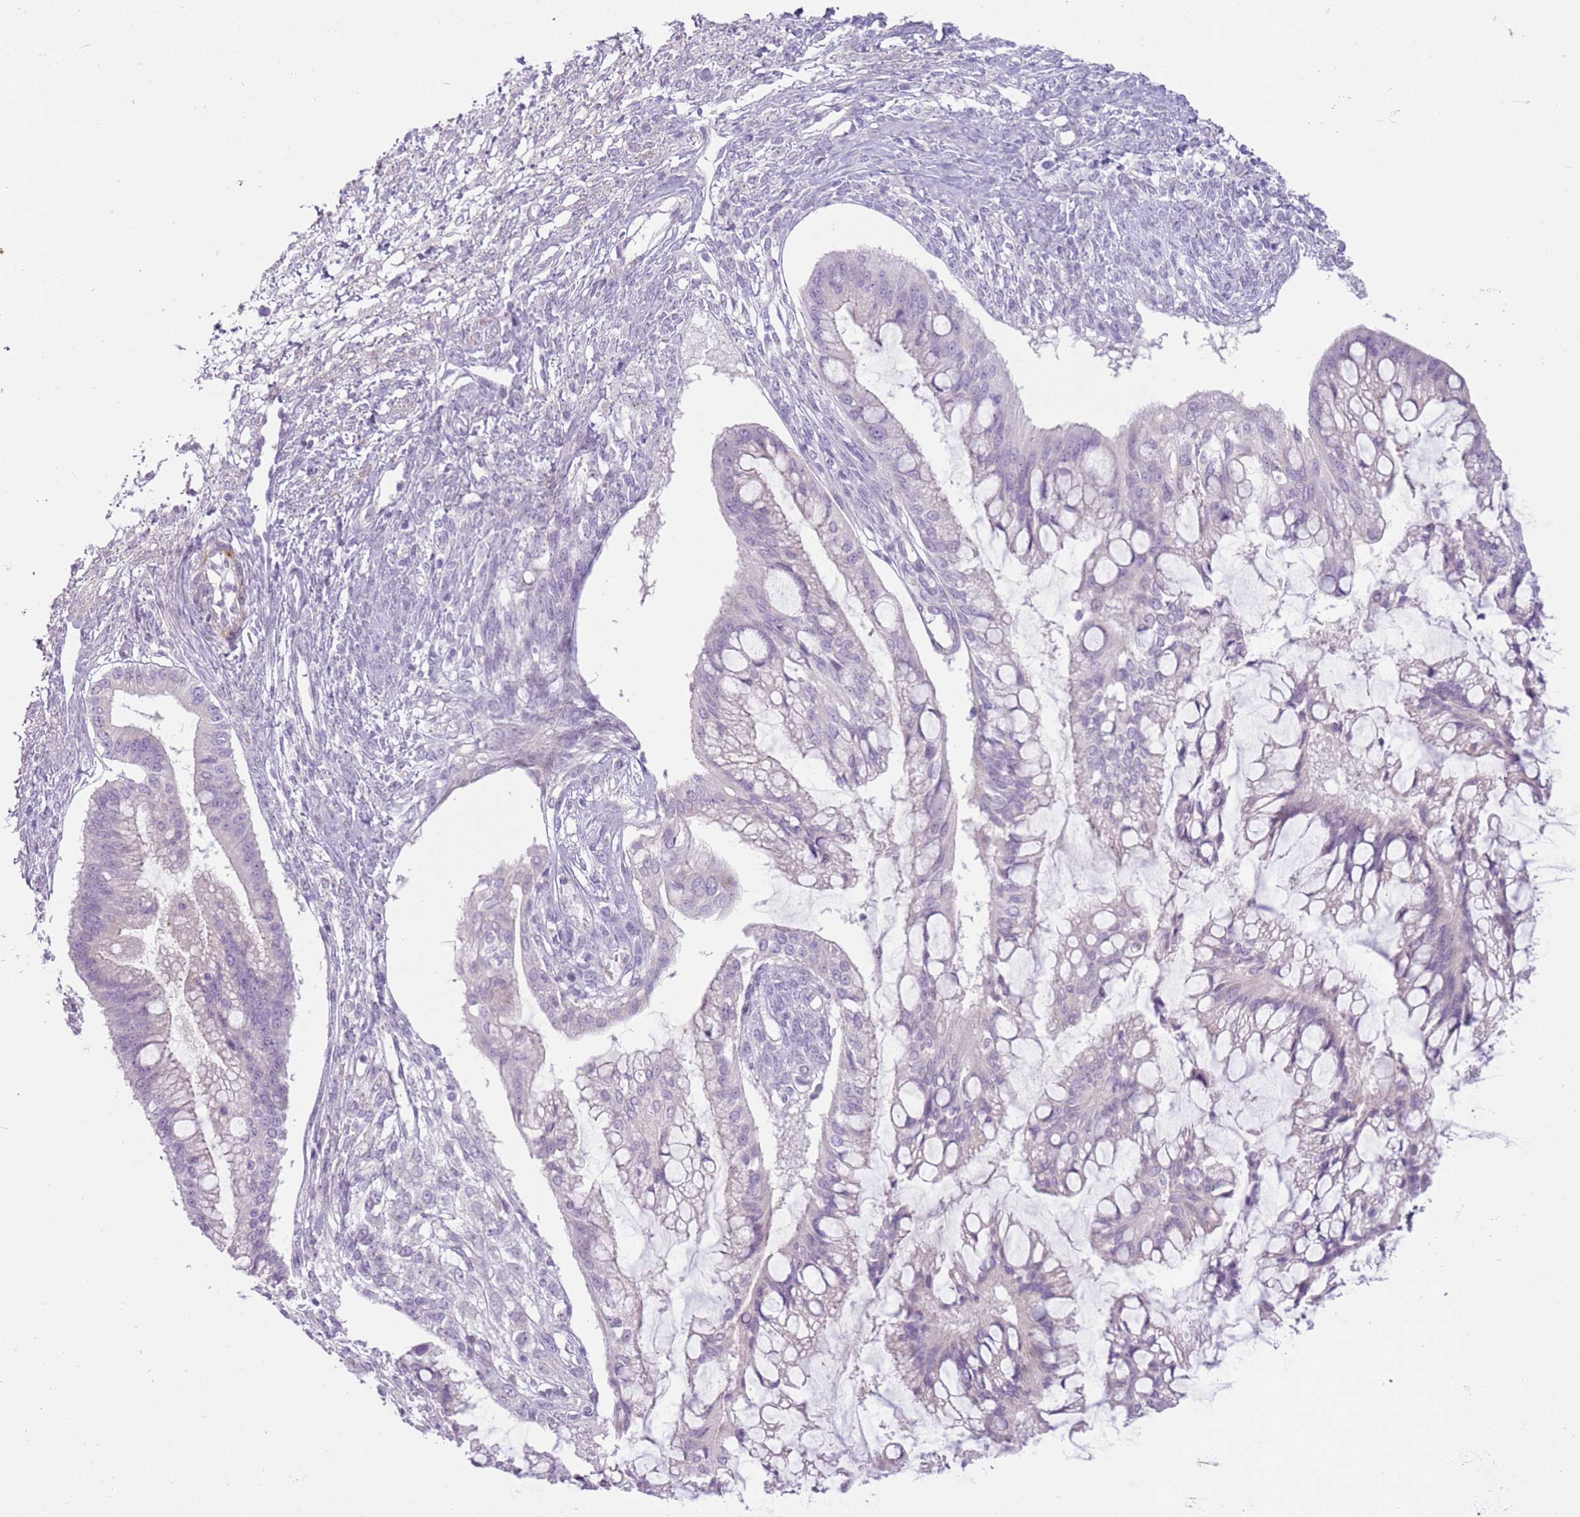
{"staining": {"intensity": "negative", "quantity": "none", "location": "none"}, "tissue": "ovarian cancer", "cell_type": "Tumor cells", "image_type": "cancer", "snomed": [{"axis": "morphology", "description": "Cystadenocarcinoma, mucinous, NOS"}, {"axis": "topography", "description": "Ovary"}], "caption": "Ovarian mucinous cystadenocarcinoma stained for a protein using IHC demonstrates no positivity tumor cells.", "gene": "ZNF239", "patient": {"sex": "female", "age": 73}}